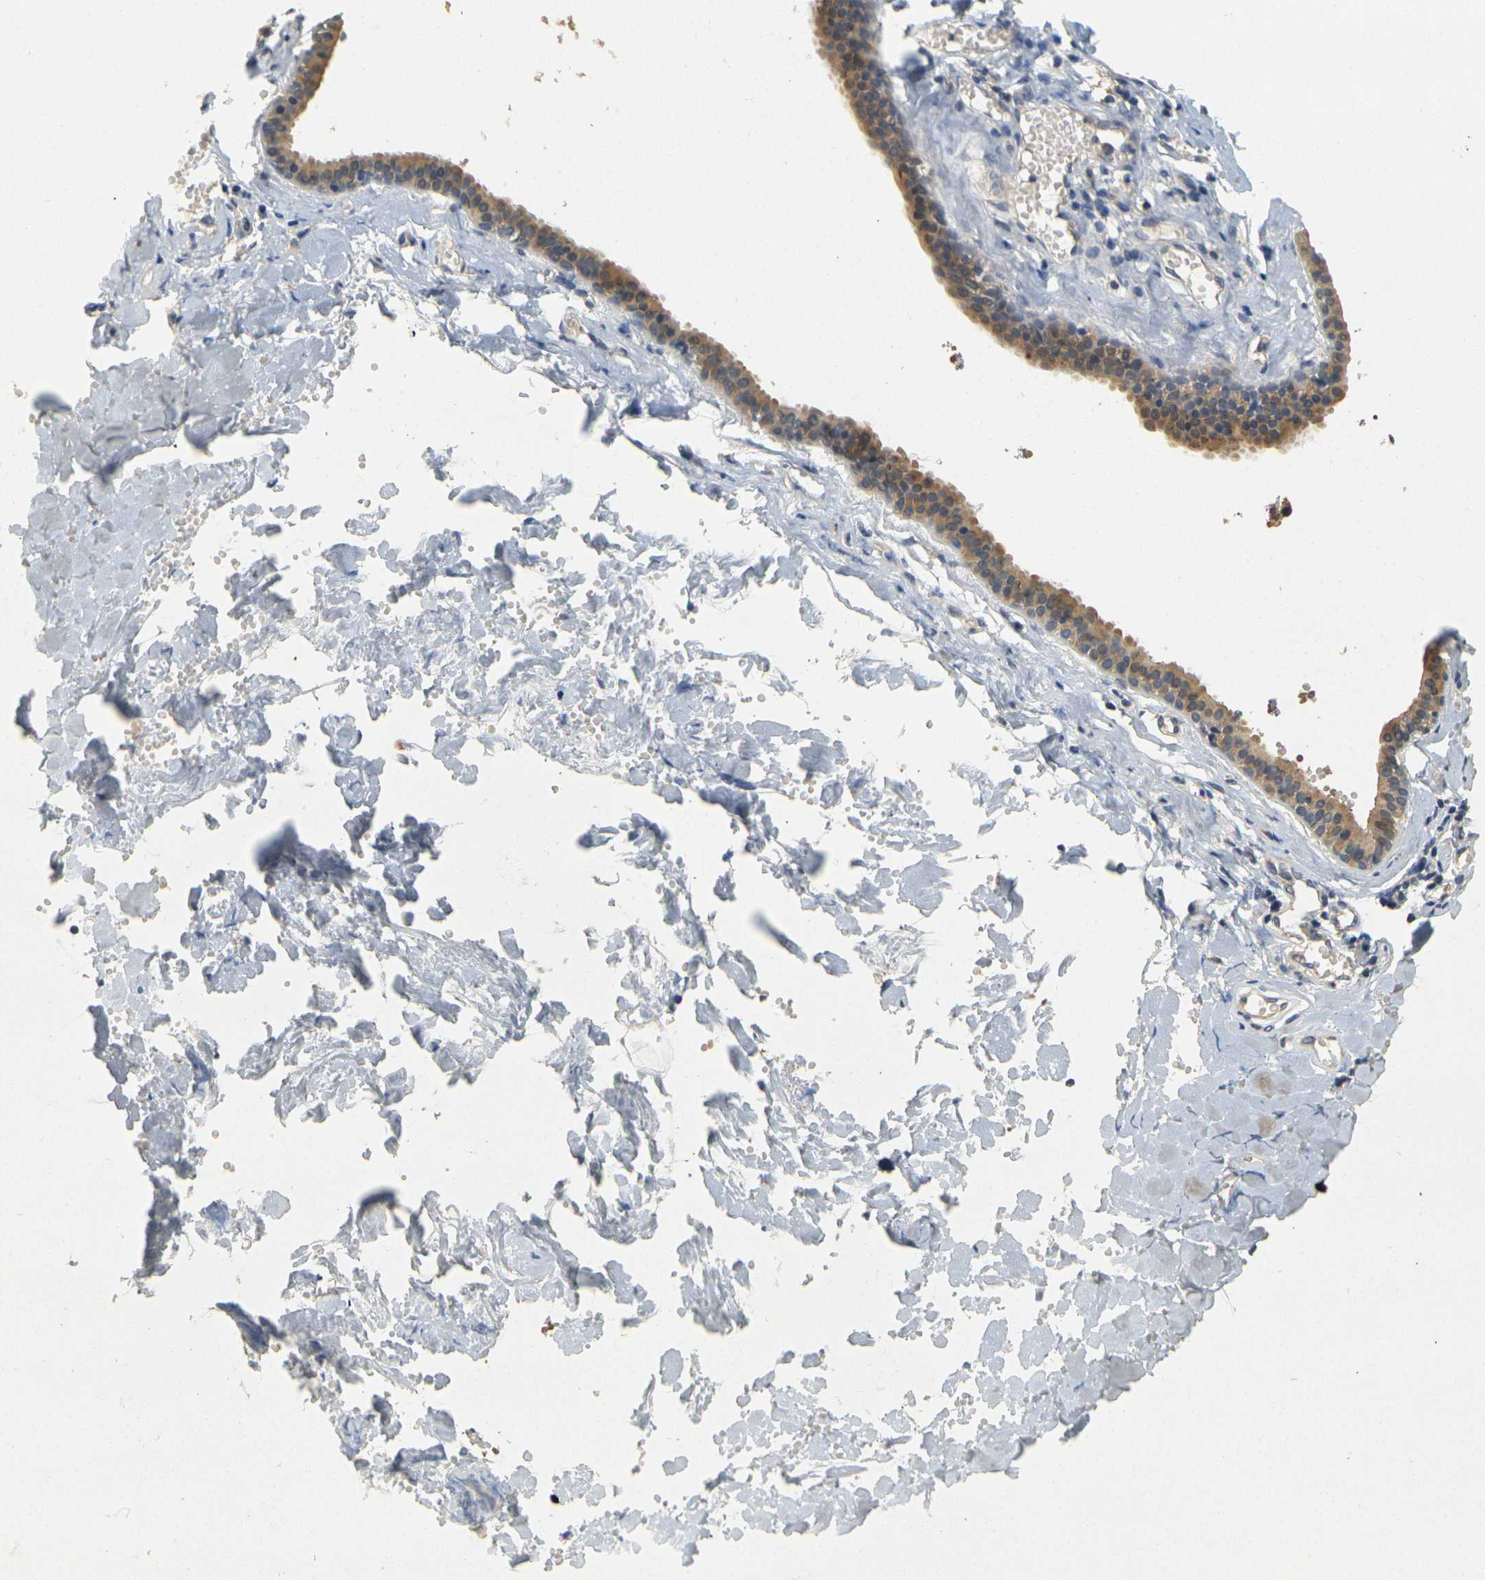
{"staining": {"intensity": "moderate", "quantity": ">75%", "location": "cytoplasmic/membranous"}, "tissue": "salivary gland", "cell_type": "Glandular cells", "image_type": "normal", "snomed": [{"axis": "morphology", "description": "Normal tissue, NOS"}, {"axis": "topography", "description": "Salivary gland"}], "caption": "Immunohistochemistry (IHC) of benign salivary gland reveals medium levels of moderate cytoplasmic/membranous staining in about >75% of glandular cells.", "gene": "GDAP1", "patient": {"sex": "male", "age": 62}}